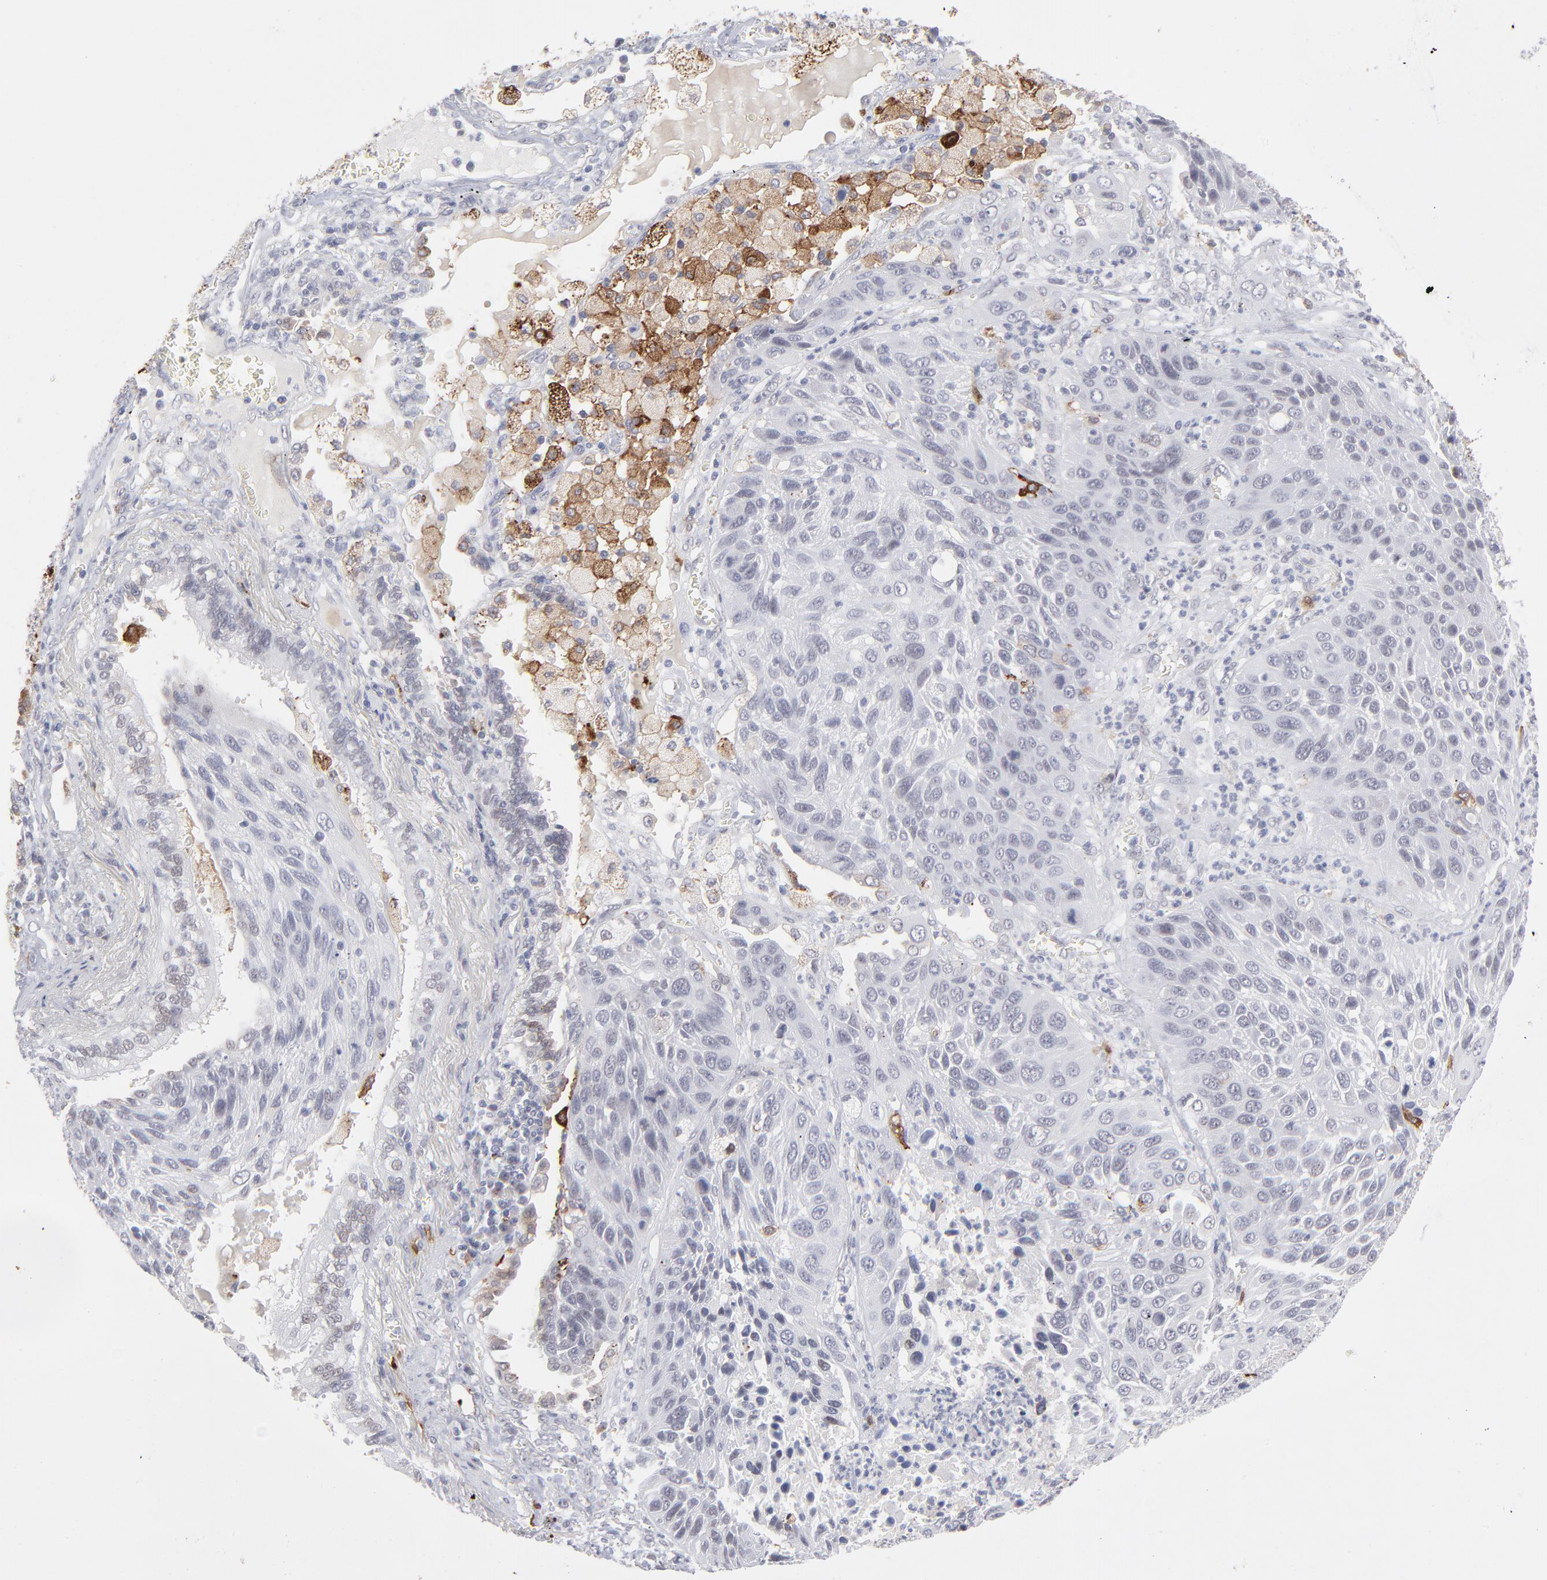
{"staining": {"intensity": "negative", "quantity": "none", "location": "none"}, "tissue": "lung cancer", "cell_type": "Tumor cells", "image_type": "cancer", "snomed": [{"axis": "morphology", "description": "Squamous cell carcinoma, NOS"}, {"axis": "topography", "description": "Lung"}], "caption": "The micrograph demonstrates no staining of tumor cells in squamous cell carcinoma (lung). Nuclei are stained in blue.", "gene": "CCR2", "patient": {"sex": "female", "age": 76}}